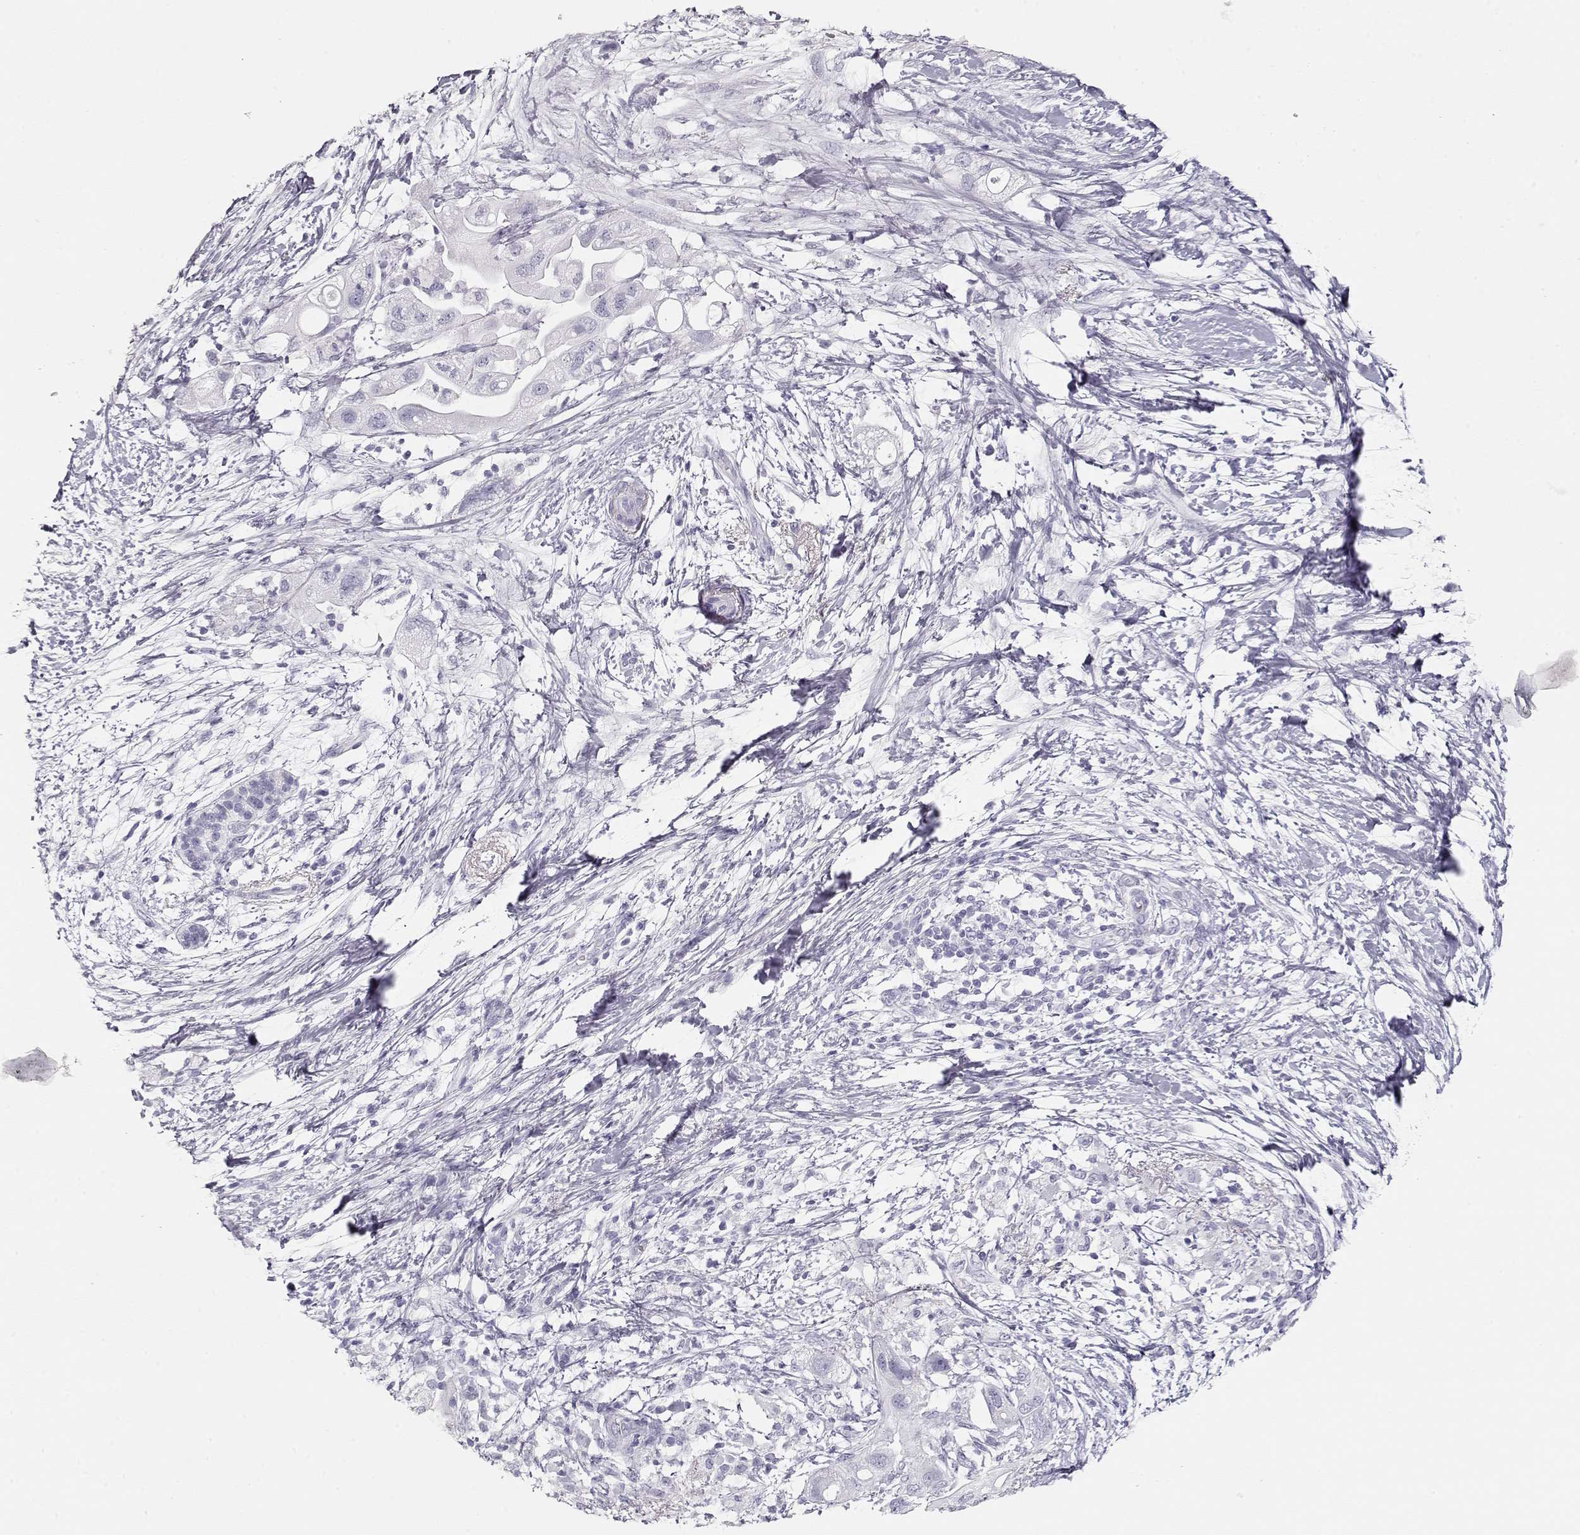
{"staining": {"intensity": "negative", "quantity": "none", "location": "none"}, "tissue": "pancreatic cancer", "cell_type": "Tumor cells", "image_type": "cancer", "snomed": [{"axis": "morphology", "description": "Adenocarcinoma, NOS"}, {"axis": "topography", "description": "Pancreas"}], "caption": "DAB immunohistochemical staining of human pancreatic adenocarcinoma shows no significant staining in tumor cells.", "gene": "TKTL1", "patient": {"sex": "female", "age": 72}}